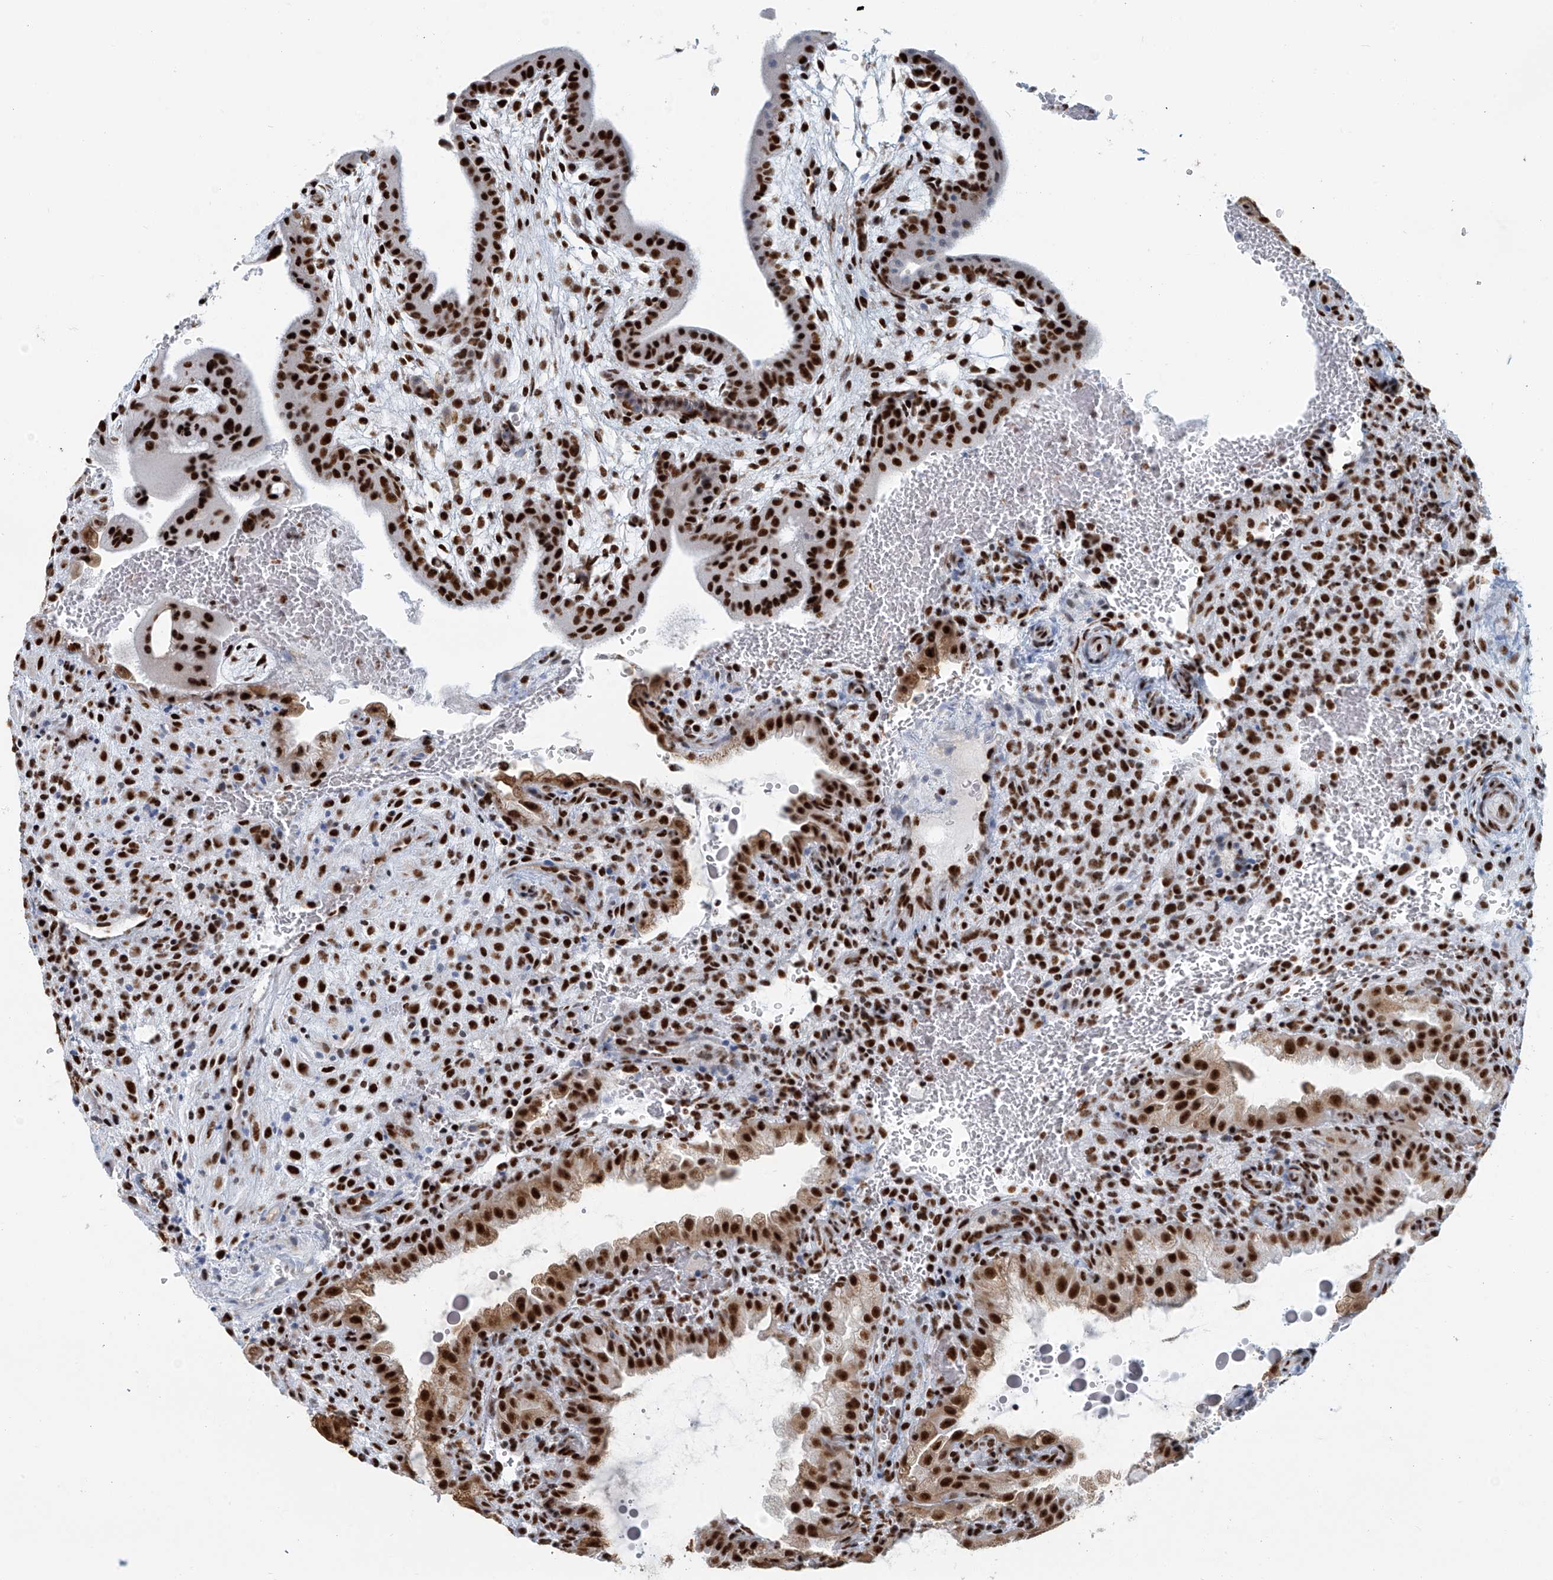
{"staining": {"intensity": "strong", "quantity": ">75%", "location": "nuclear"}, "tissue": "placenta", "cell_type": "Decidual cells", "image_type": "normal", "snomed": [{"axis": "morphology", "description": "Normal tissue, NOS"}, {"axis": "topography", "description": "Placenta"}], "caption": "Immunohistochemical staining of normal placenta demonstrates >75% levels of strong nuclear protein positivity in about >75% of decidual cells. Immunohistochemistry (ihc) stains the protein in brown and the nuclei are stained blue.", "gene": "ENSG00000257390", "patient": {"sex": "female", "age": 35}}